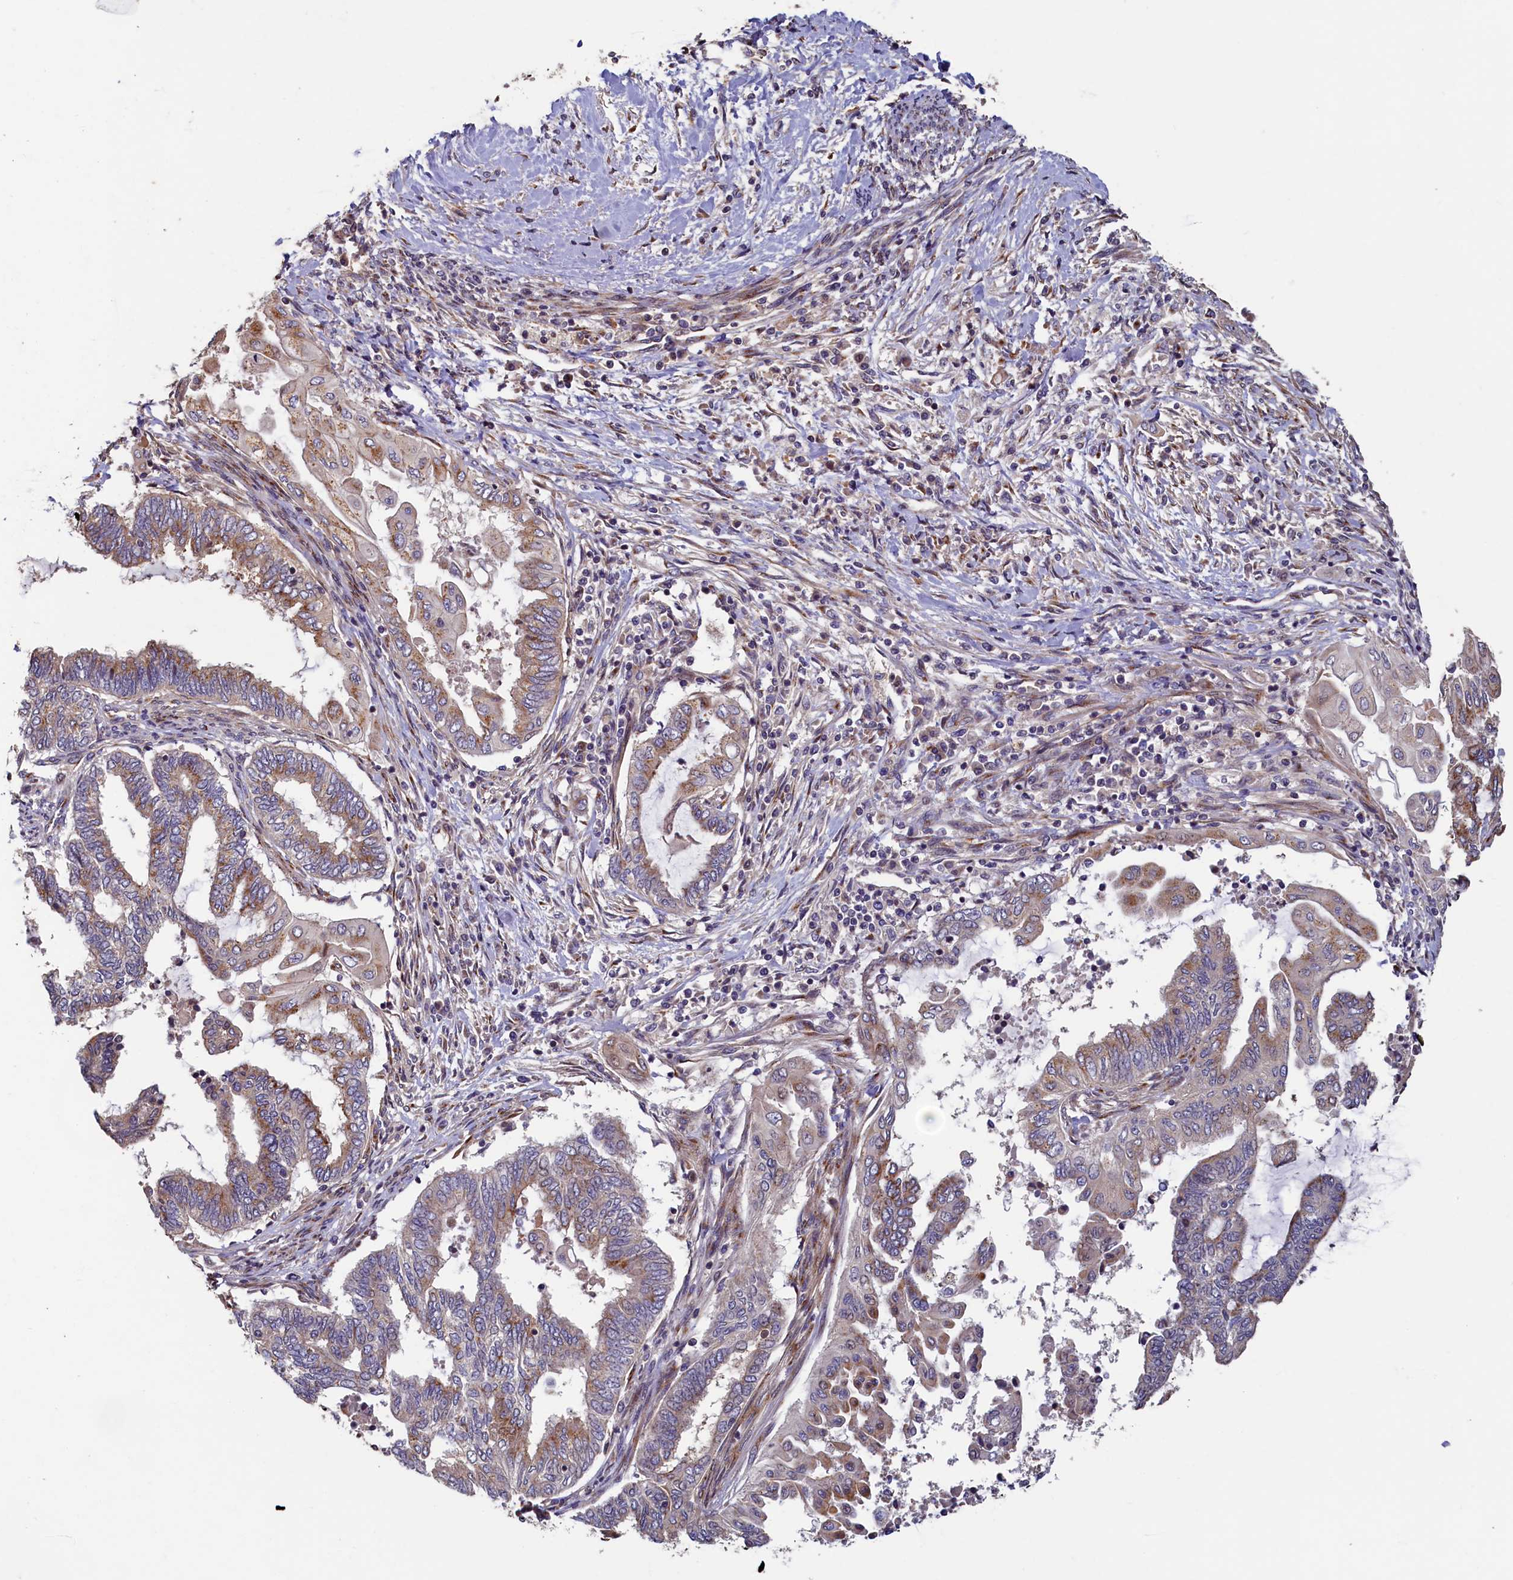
{"staining": {"intensity": "moderate", "quantity": ">75%", "location": "cytoplasmic/membranous"}, "tissue": "endometrial cancer", "cell_type": "Tumor cells", "image_type": "cancer", "snomed": [{"axis": "morphology", "description": "Adenocarcinoma, NOS"}, {"axis": "topography", "description": "Uterus"}, {"axis": "topography", "description": "Endometrium"}], "caption": "An immunohistochemistry (IHC) histopathology image of tumor tissue is shown. Protein staining in brown labels moderate cytoplasmic/membranous positivity in endometrial cancer (adenocarcinoma) within tumor cells. The staining is performed using DAB brown chromogen to label protein expression. The nuclei are counter-stained blue using hematoxylin.", "gene": "TMEM181", "patient": {"sex": "female", "age": 70}}